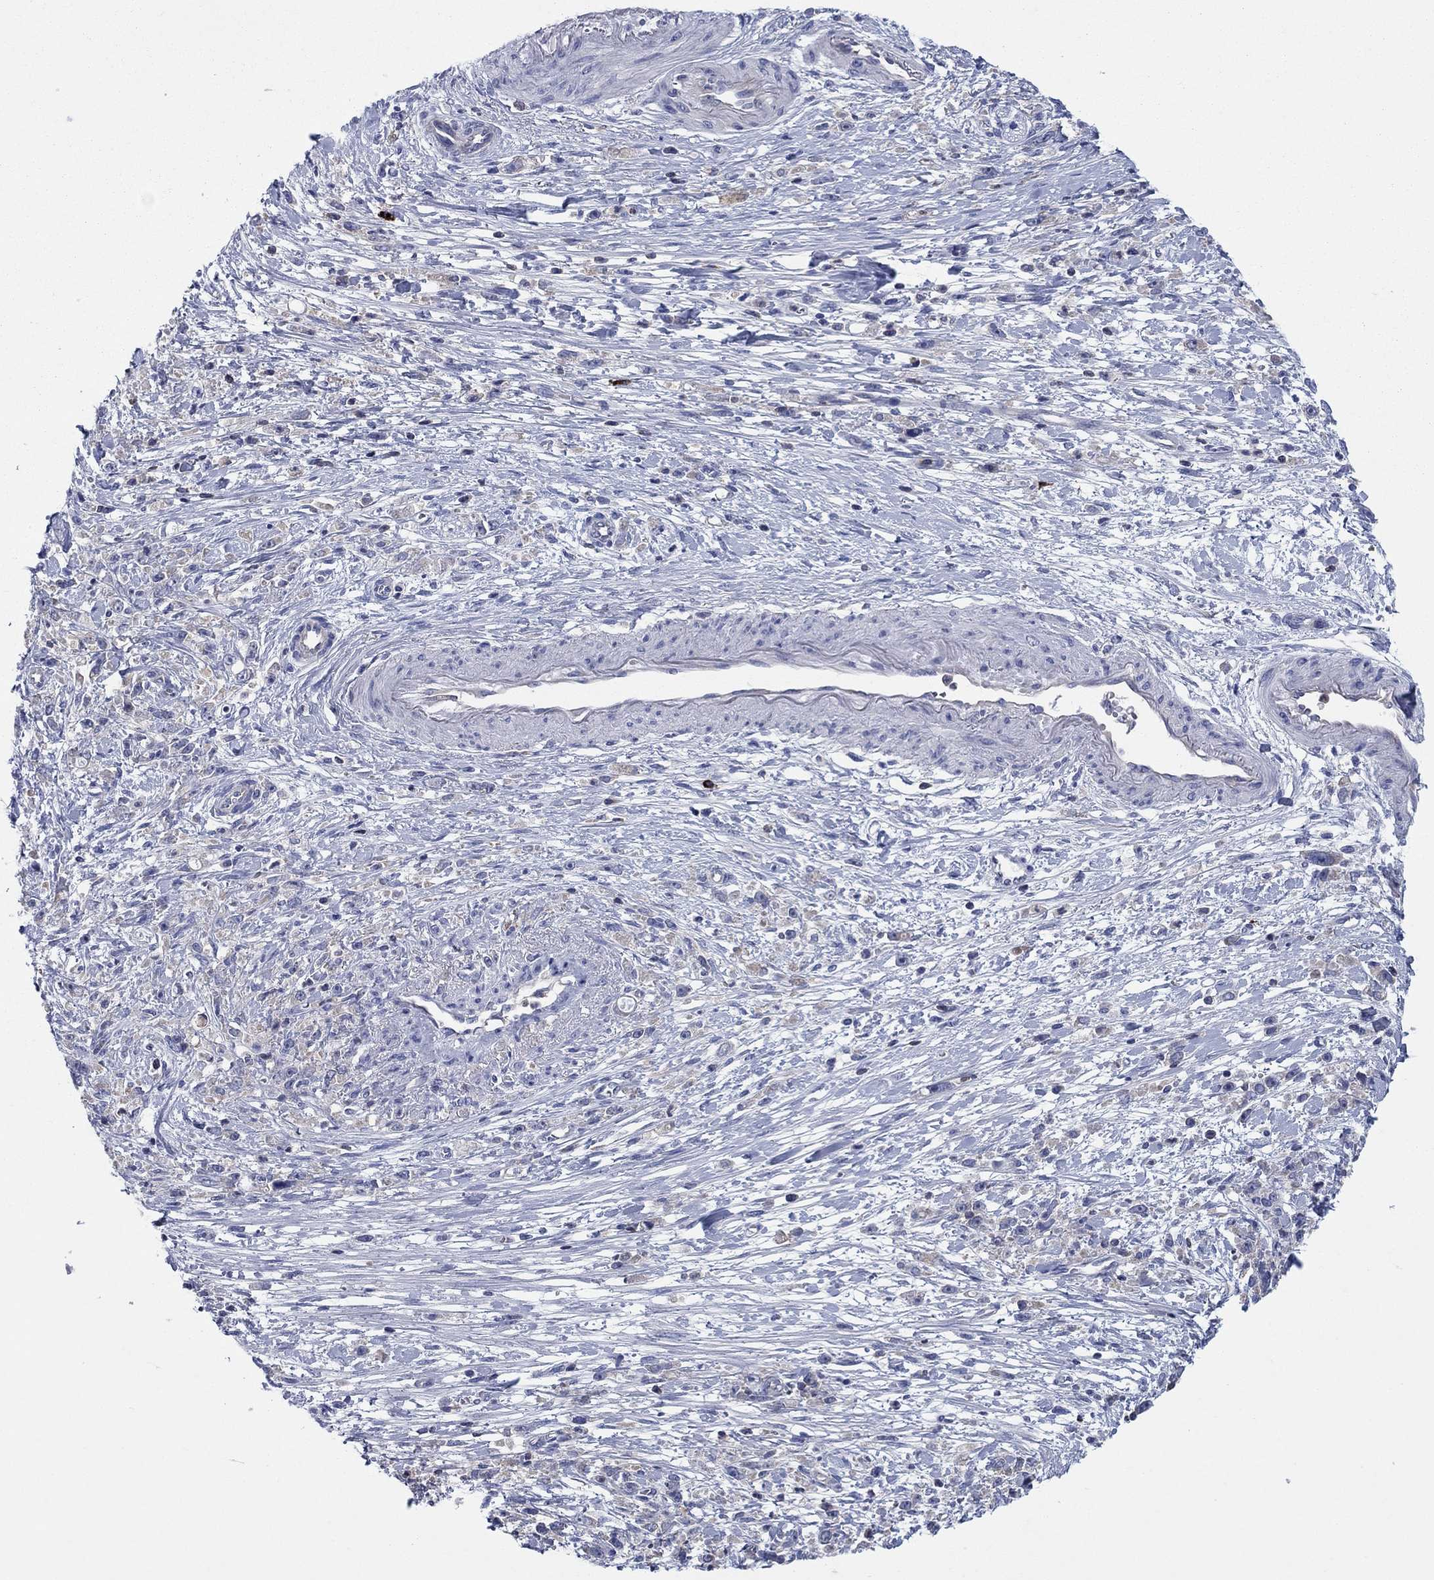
{"staining": {"intensity": "weak", "quantity": "<25%", "location": "cytoplasmic/membranous"}, "tissue": "stomach cancer", "cell_type": "Tumor cells", "image_type": "cancer", "snomed": [{"axis": "morphology", "description": "Adenocarcinoma, NOS"}, {"axis": "topography", "description": "Stomach"}], "caption": "This is a histopathology image of IHC staining of stomach cancer, which shows no staining in tumor cells.", "gene": "PVR", "patient": {"sex": "female", "age": 59}}